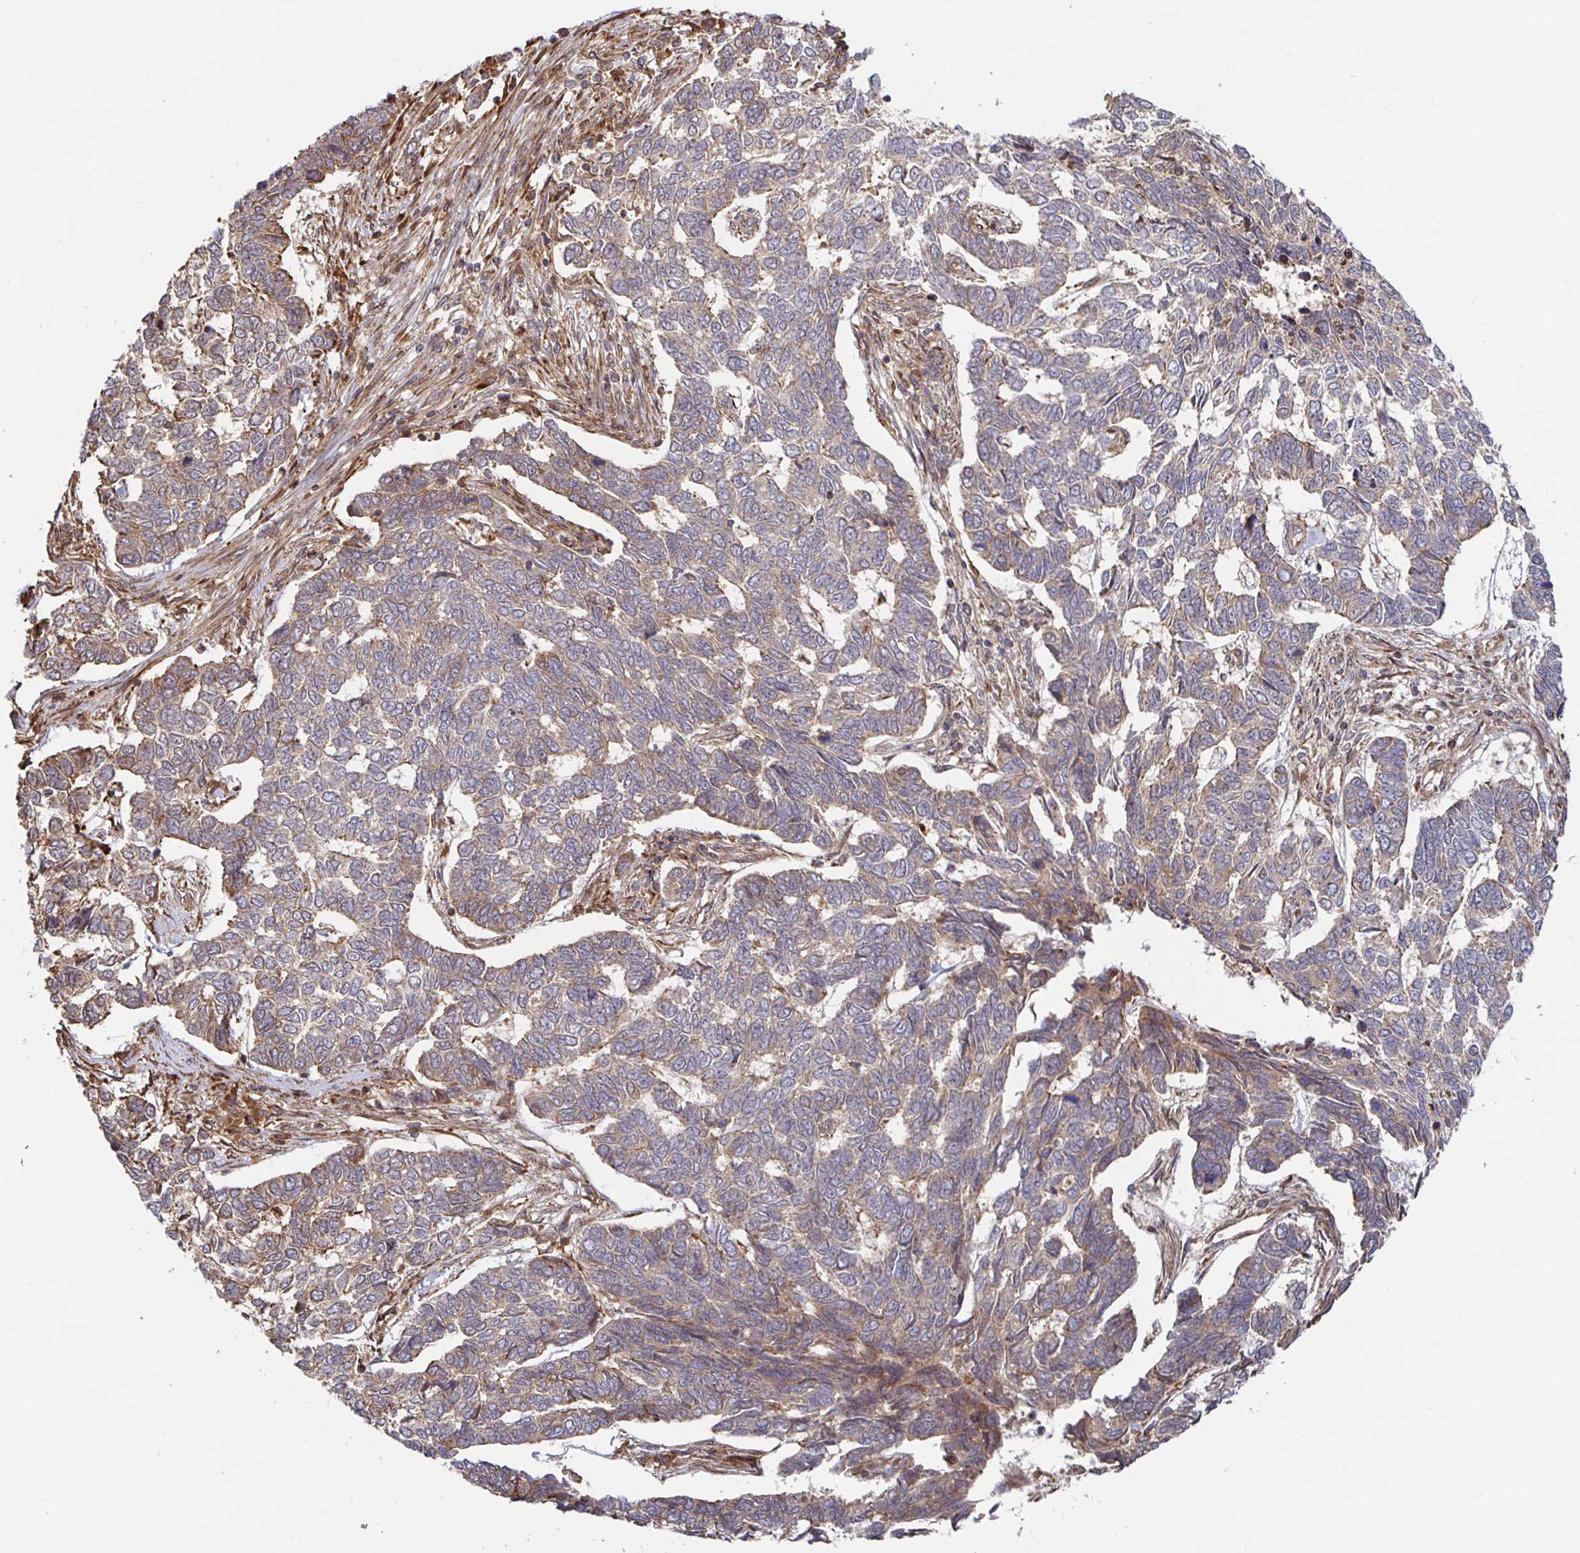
{"staining": {"intensity": "weak", "quantity": ">75%", "location": "cytoplasmic/membranous"}, "tissue": "skin cancer", "cell_type": "Tumor cells", "image_type": "cancer", "snomed": [{"axis": "morphology", "description": "Basal cell carcinoma"}, {"axis": "topography", "description": "Skin"}], "caption": "Skin basal cell carcinoma tissue reveals weak cytoplasmic/membranous positivity in about >75% of tumor cells, visualized by immunohistochemistry.", "gene": "STRAP", "patient": {"sex": "female", "age": 65}}